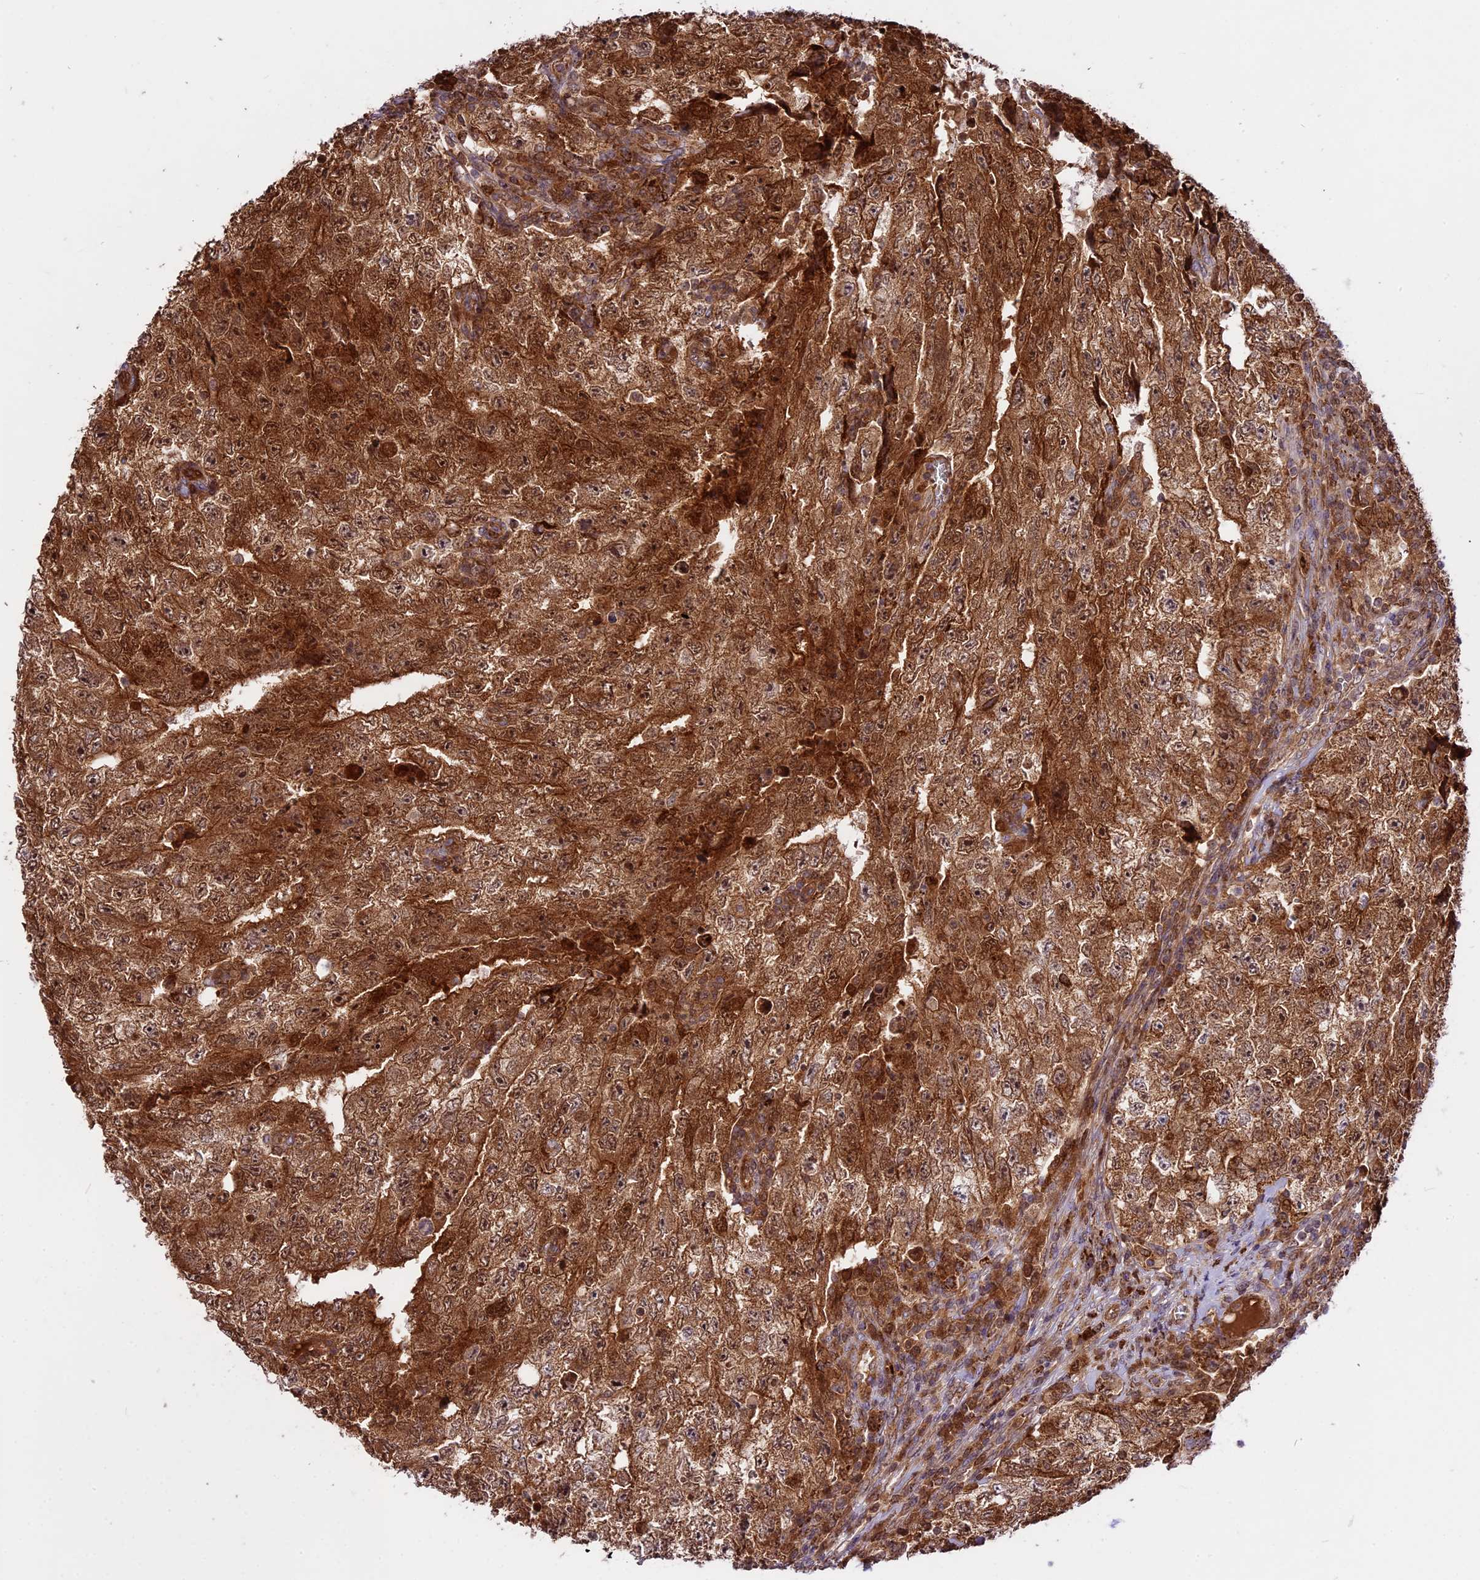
{"staining": {"intensity": "strong", "quantity": ">75%", "location": "cytoplasmic/membranous,nuclear"}, "tissue": "testis cancer", "cell_type": "Tumor cells", "image_type": "cancer", "snomed": [{"axis": "morphology", "description": "Carcinoma, Embryonal, NOS"}, {"axis": "topography", "description": "Testis"}], "caption": "Brown immunohistochemical staining in human testis cancer shows strong cytoplasmic/membranous and nuclear positivity in approximately >75% of tumor cells.", "gene": "COX17", "patient": {"sex": "male", "age": 17}}